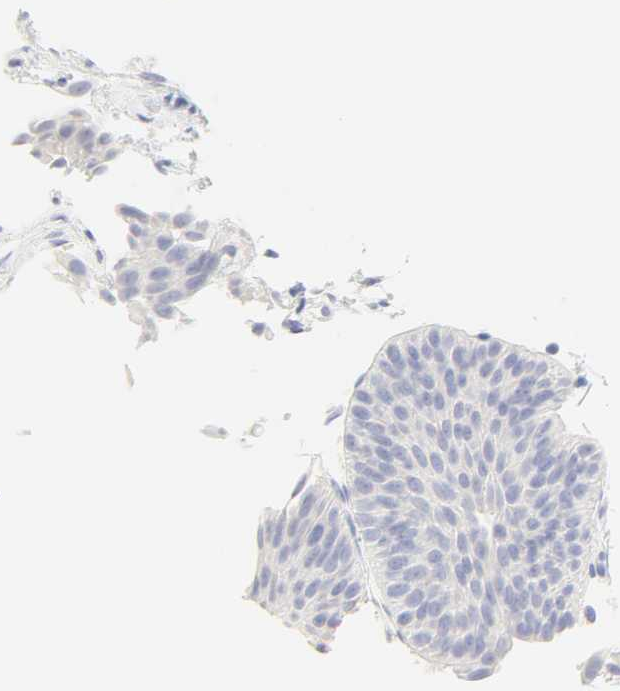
{"staining": {"intensity": "negative", "quantity": "none", "location": "none"}, "tissue": "urothelial cancer", "cell_type": "Tumor cells", "image_type": "cancer", "snomed": [{"axis": "morphology", "description": "Urothelial carcinoma, Low grade"}, {"axis": "topography", "description": "Urinary bladder"}], "caption": "Urothelial cancer stained for a protein using IHC shows no staining tumor cells.", "gene": "SLCO1B3", "patient": {"sex": "female", "age": 60}}